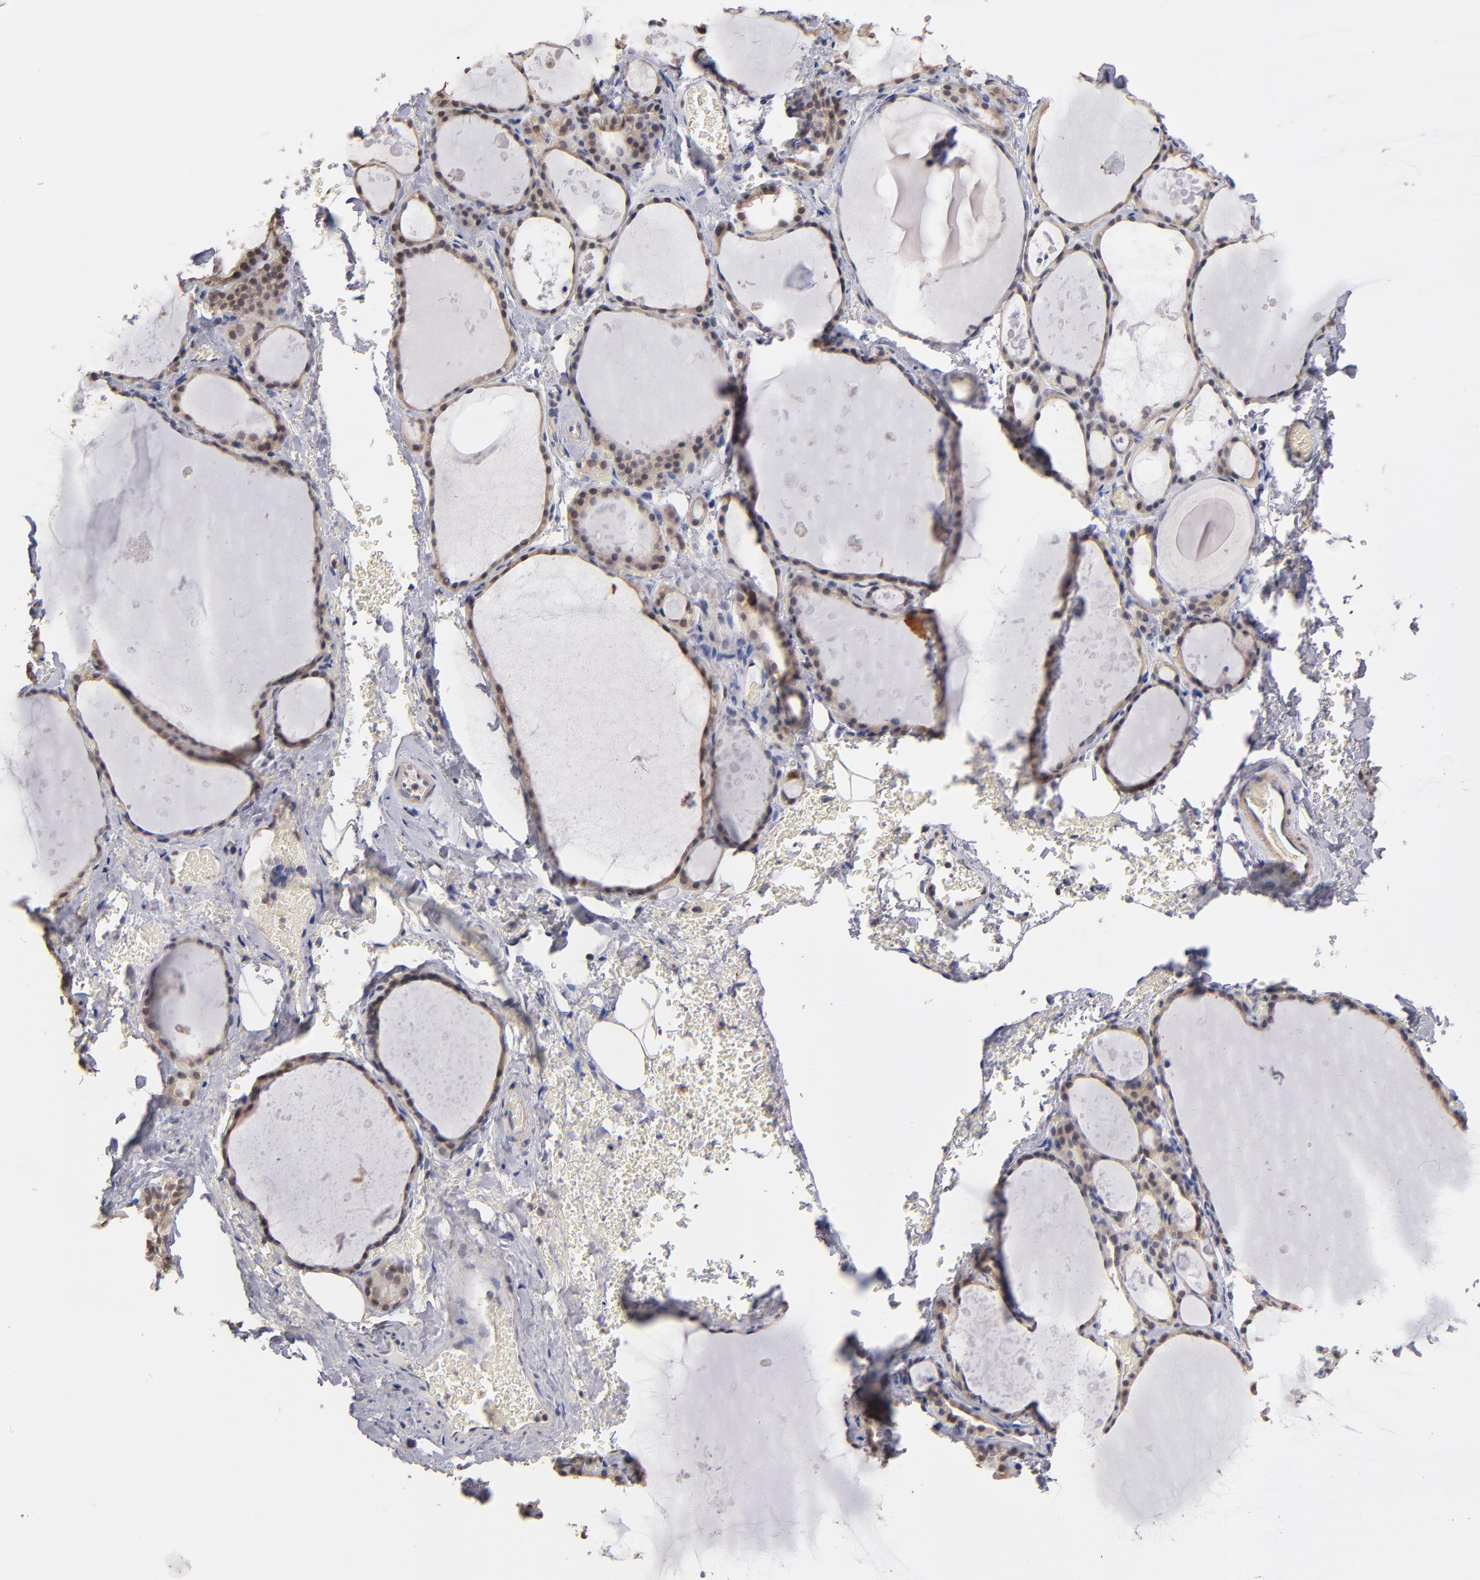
{"staining": {"intensity": "weak", "quantity": "25%-75%", "location": "cytoplasmic/membranous"}, "tissue": "thyroid gland", "cell_type": "Glandular cells", "image_type": "normal", "snomed": [{"axis": "morphology", "description": "Normal tissue, NOS"}, {"axis": "topography", "description": "Thyroid gland"}], "caption": "This image reveals IHC staining of normal thyroid gland, with low weak cytoplasmic/membranous positivity in approximately 25%-75% of glandular cells.", "gene": "PSMD10", "patient": {"sex": "male", "age": 61}}